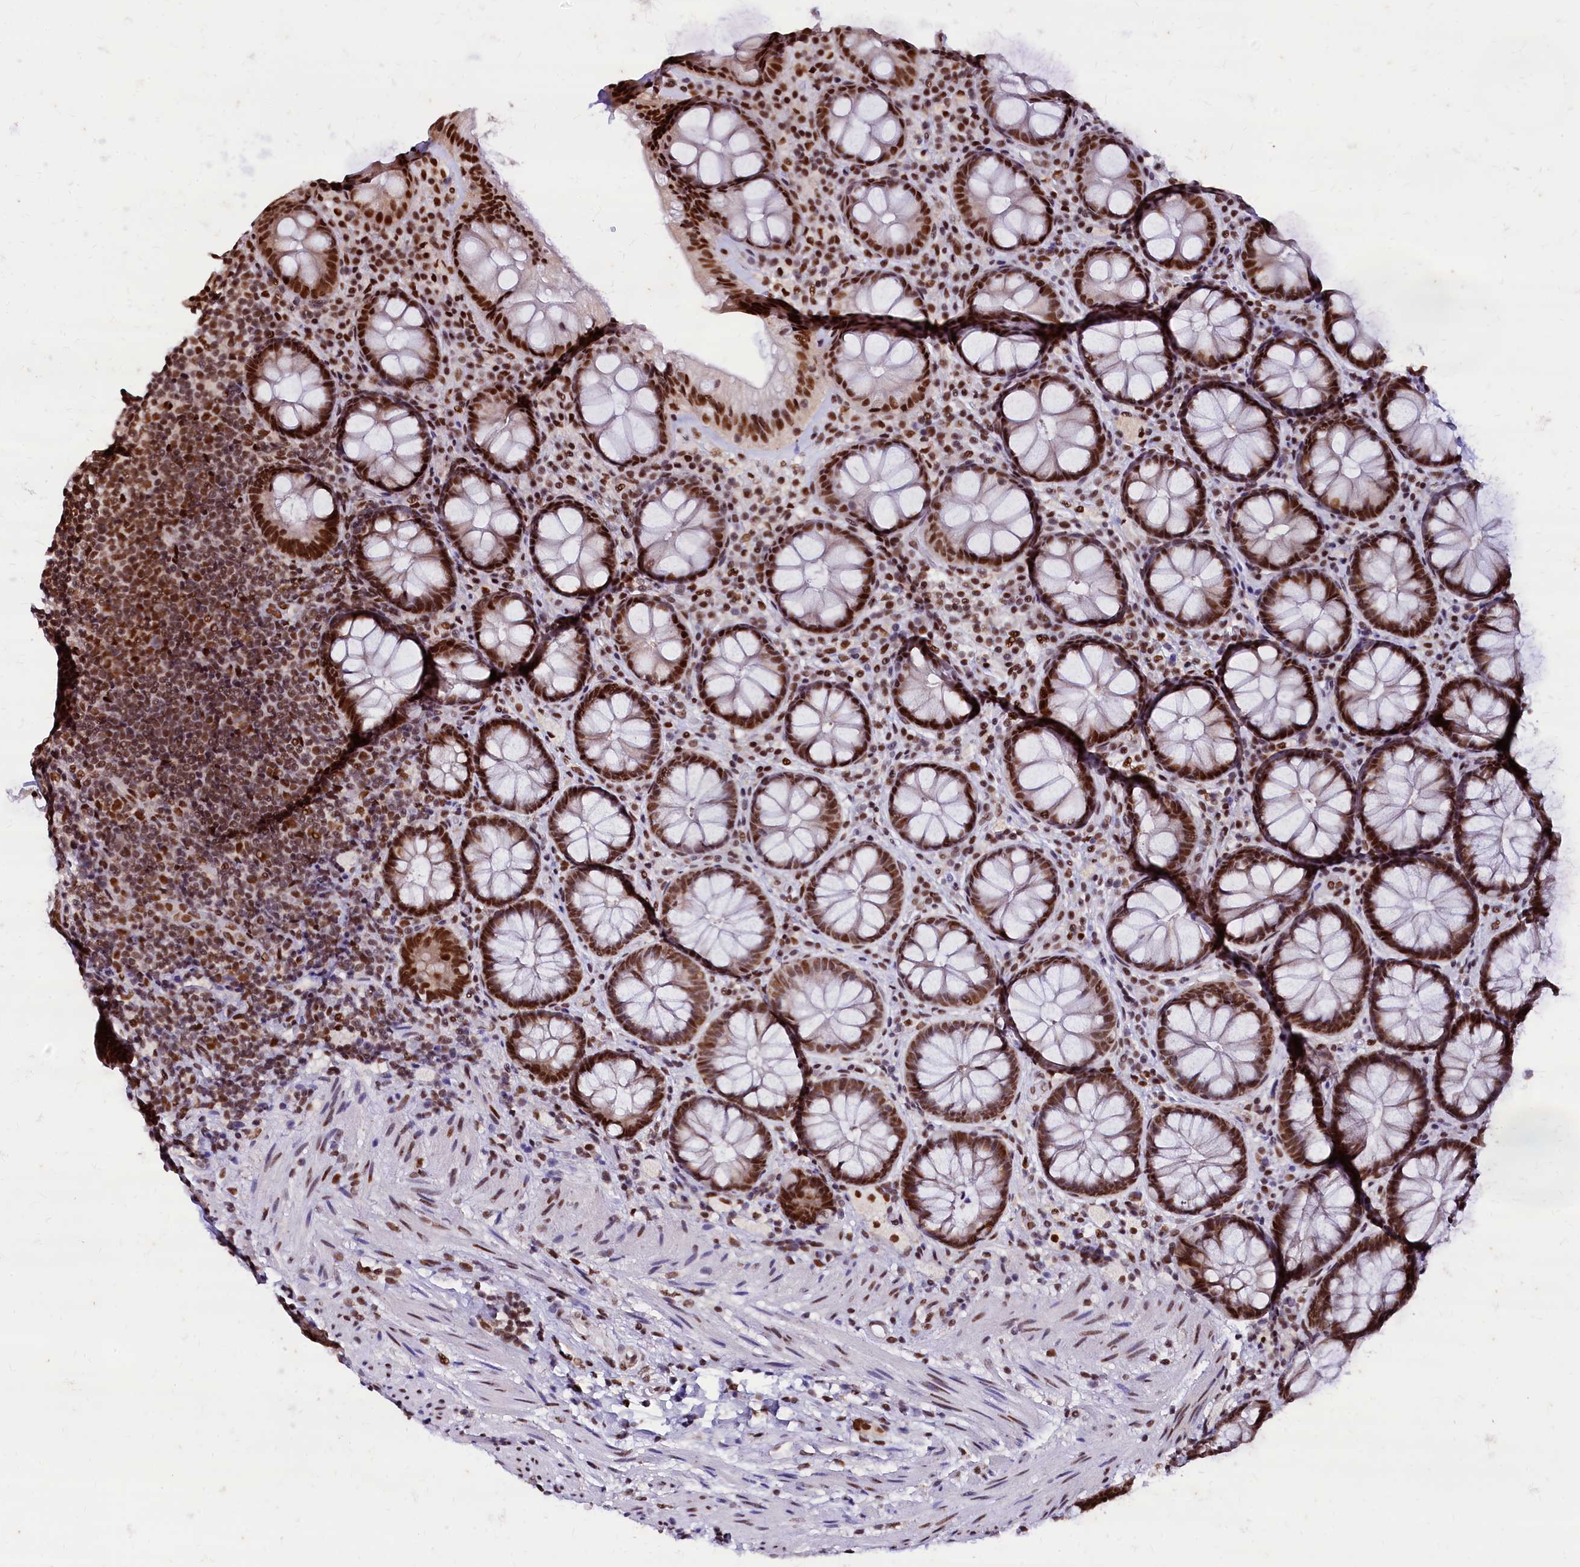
{"staining": {"intensity": "strong", "quantity": ">75%", "location": "nuclear"}, "tissue": "rectum", "cell_type": "Glandular cells", "image_type": "normal", "snomed": [{"axis": "morphology", "description": "Normal tissue, NOS"}, {"axis": "topography", "description": "Rectum"}], "caption": "Rectum was stained to show a protein in brown. There is high levels of strong nuclear positivity in about >75% of glandular cells. The protein of interest is shown in brown color, while the nuclei are stained blue.", "gene": "CPSF7", "patient": {"sex": "male", "age": 83}}